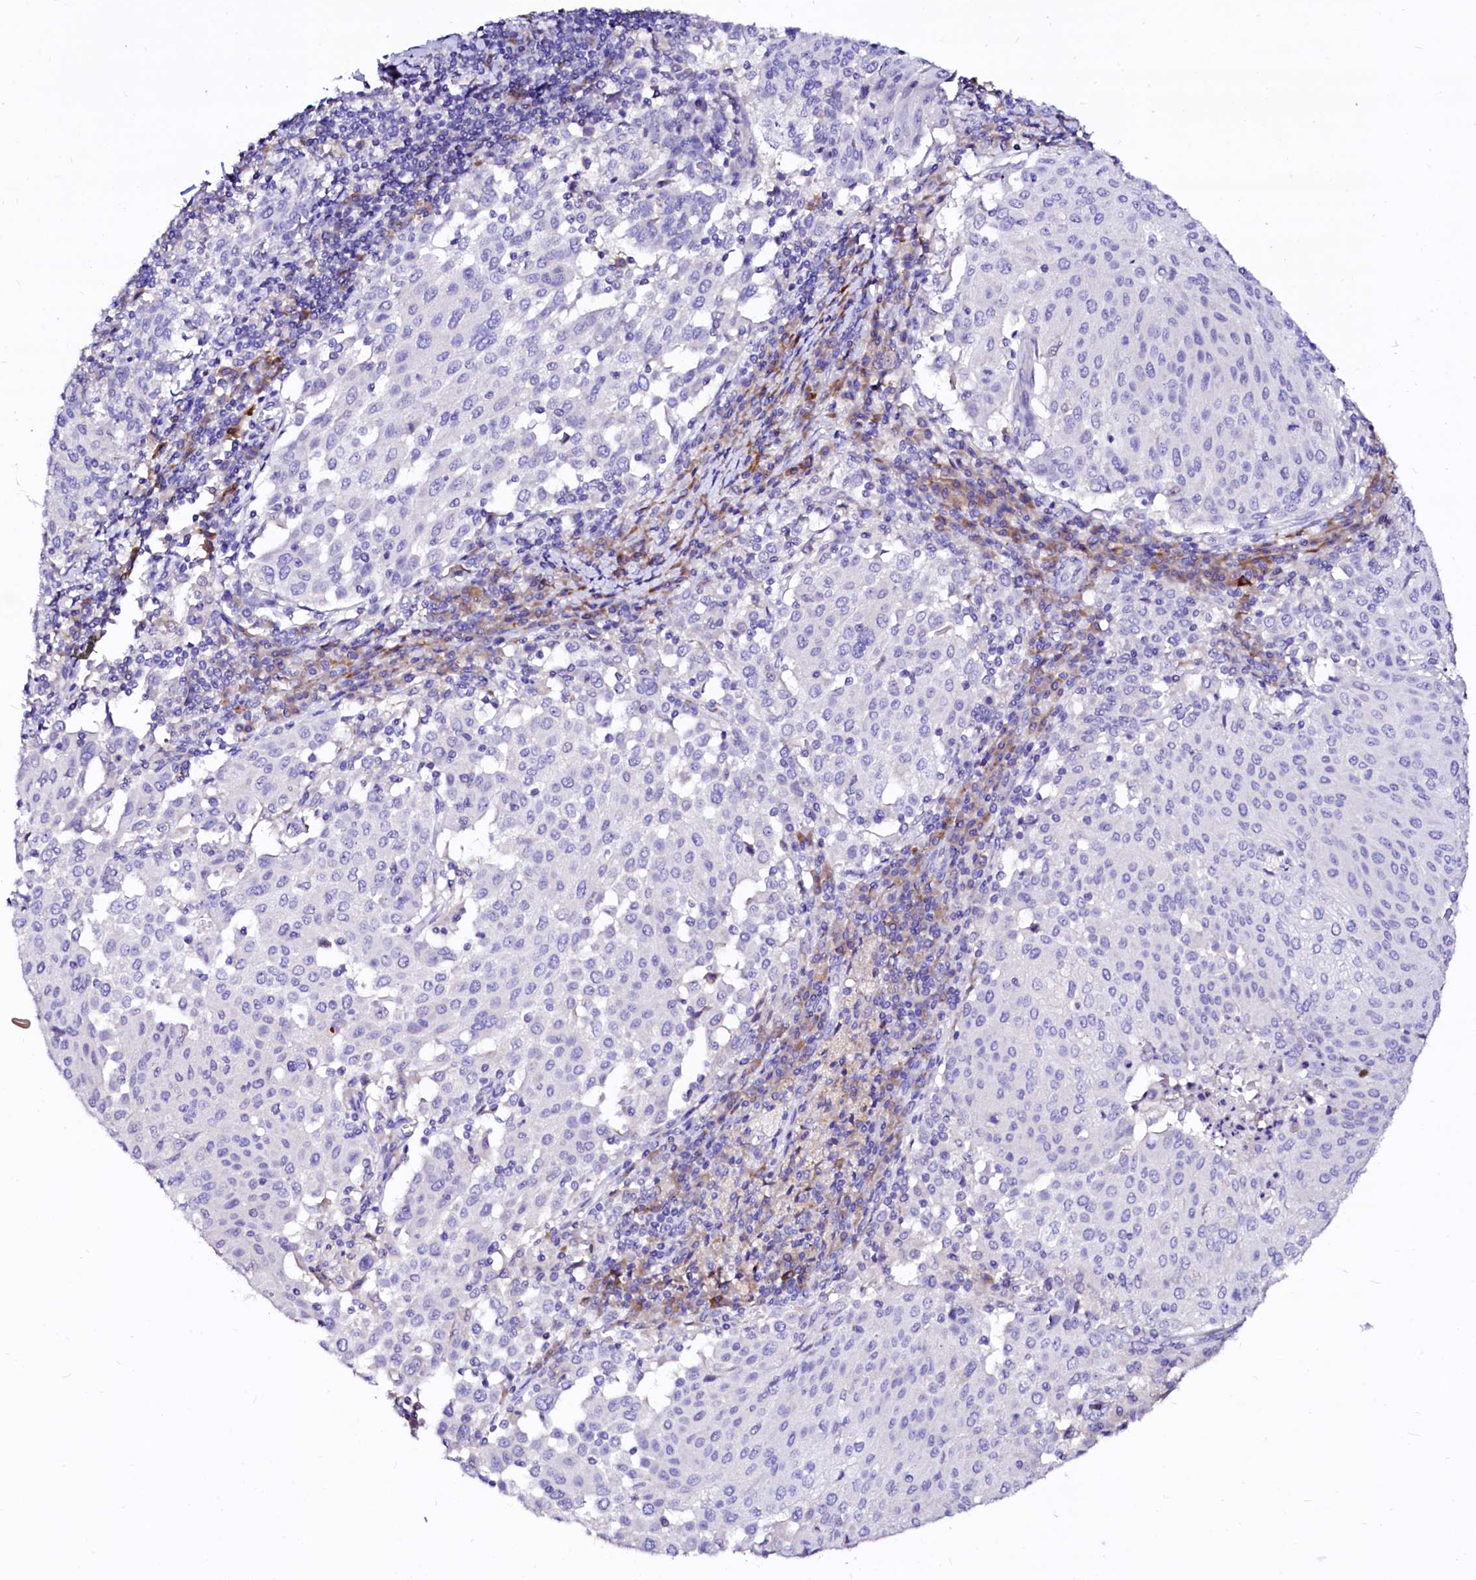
{"staining": {"intensity": "negative", "quantity": "none", "location": "none"}, "tissue": "cervical cancer", "cell_type": "Tumor cells", "image_type": "cancer", "snomed": [{"axis": "morphology", "description": "Squamous cell carcinoma, NOS"}, {"axis": "topography", "description": "Cervix"}], "caption": "There is no significant expression in tumor cells of cervical squamous cell carcinoma.", "gene": "BTBD16", "patient": {"sex": "female", "age": 46}}